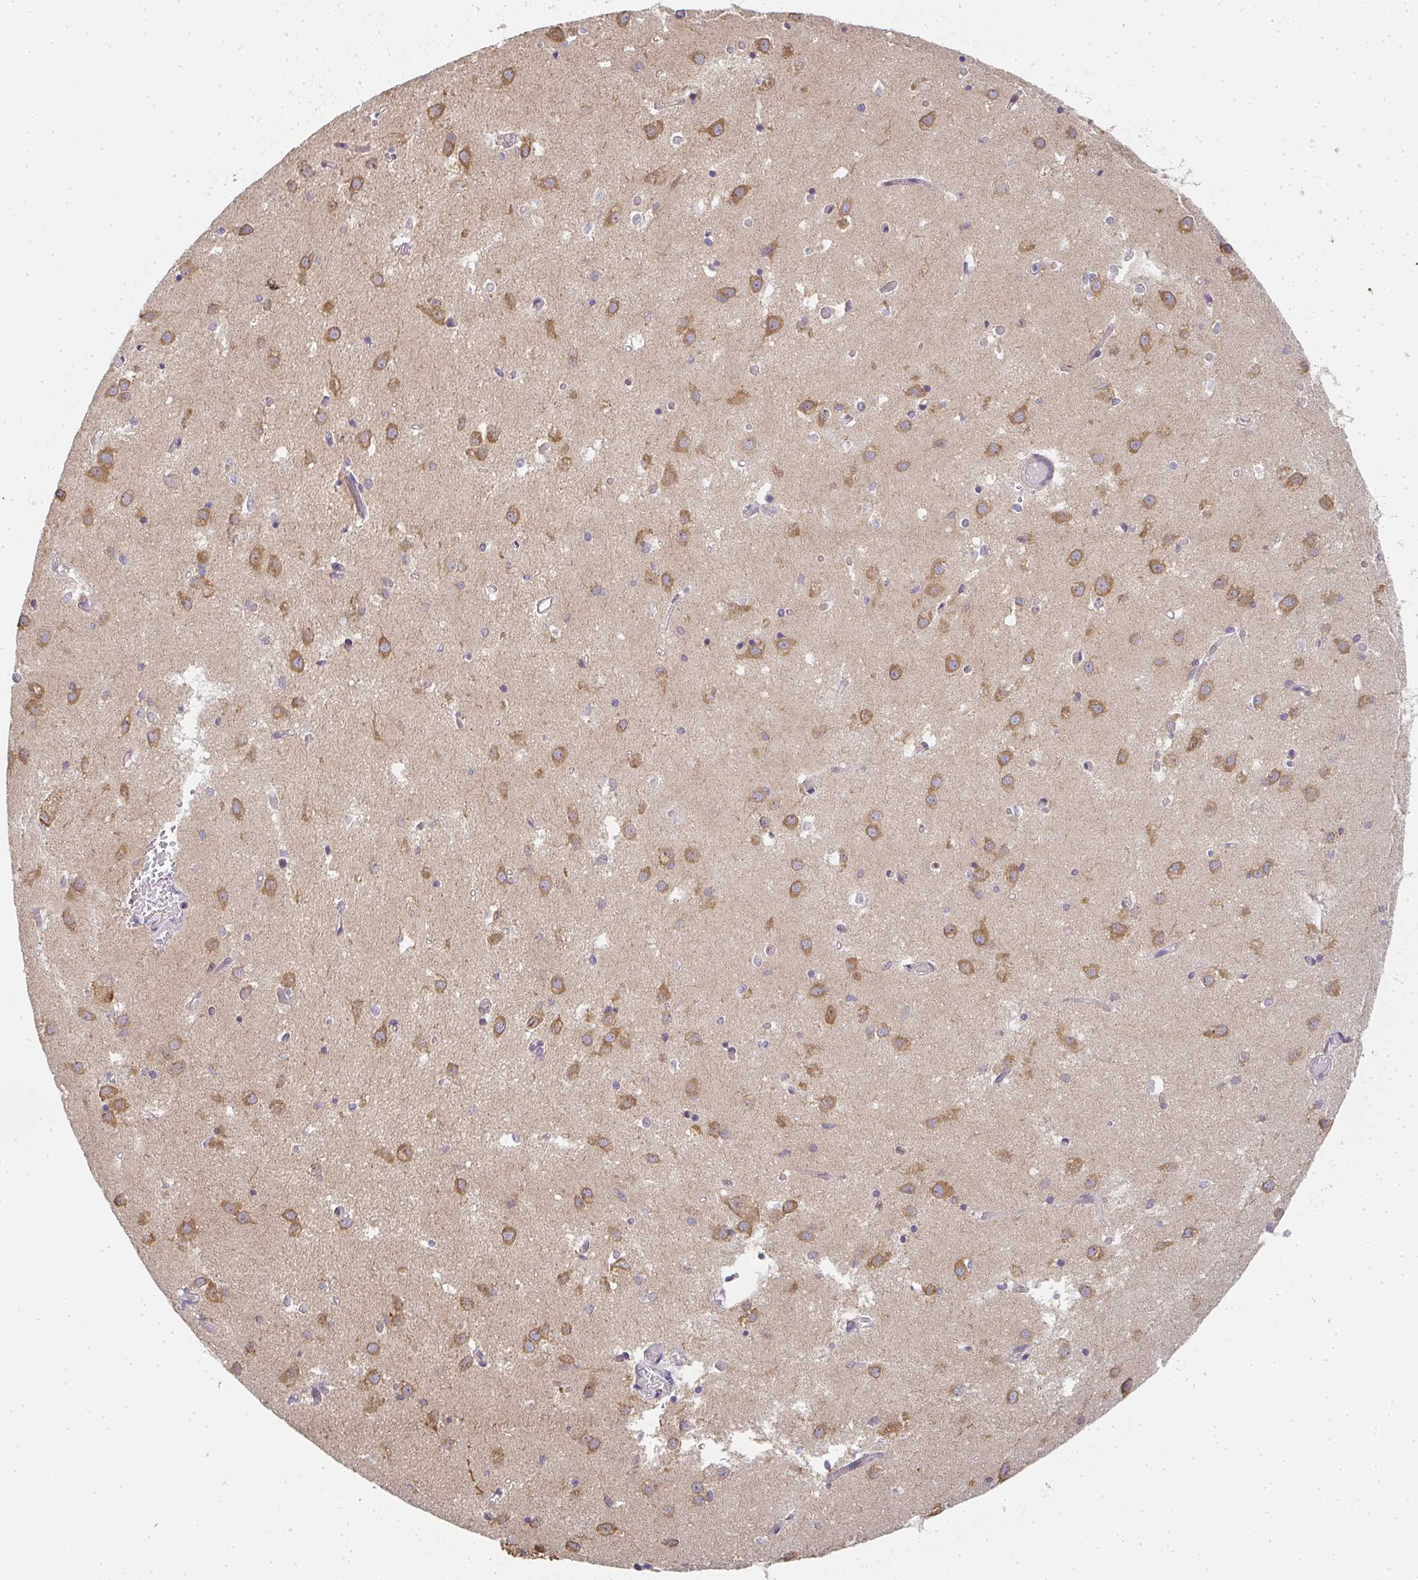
{"staining": {"intensity": "moderate", "quantity": "25%-75%", "location": "cytoplasmic/membranous"}, "tissue": "caudate", "cell_type": "Glial cells", "image_type": "normal", "snomed": [{"axis": "morphology", "description": "Normal tissue, NOS"}, {"axis": "topography", "description": "Lateral ventricle wall"}], "caption": "About 25%-75% of glial cells in normal human caudate show moderate cytoplasmic/membranous protein expression as visualized by brown immunohistochemical staining.", "gene": "SLC35B3", "patient": {"sex": "male", "age": 70}}